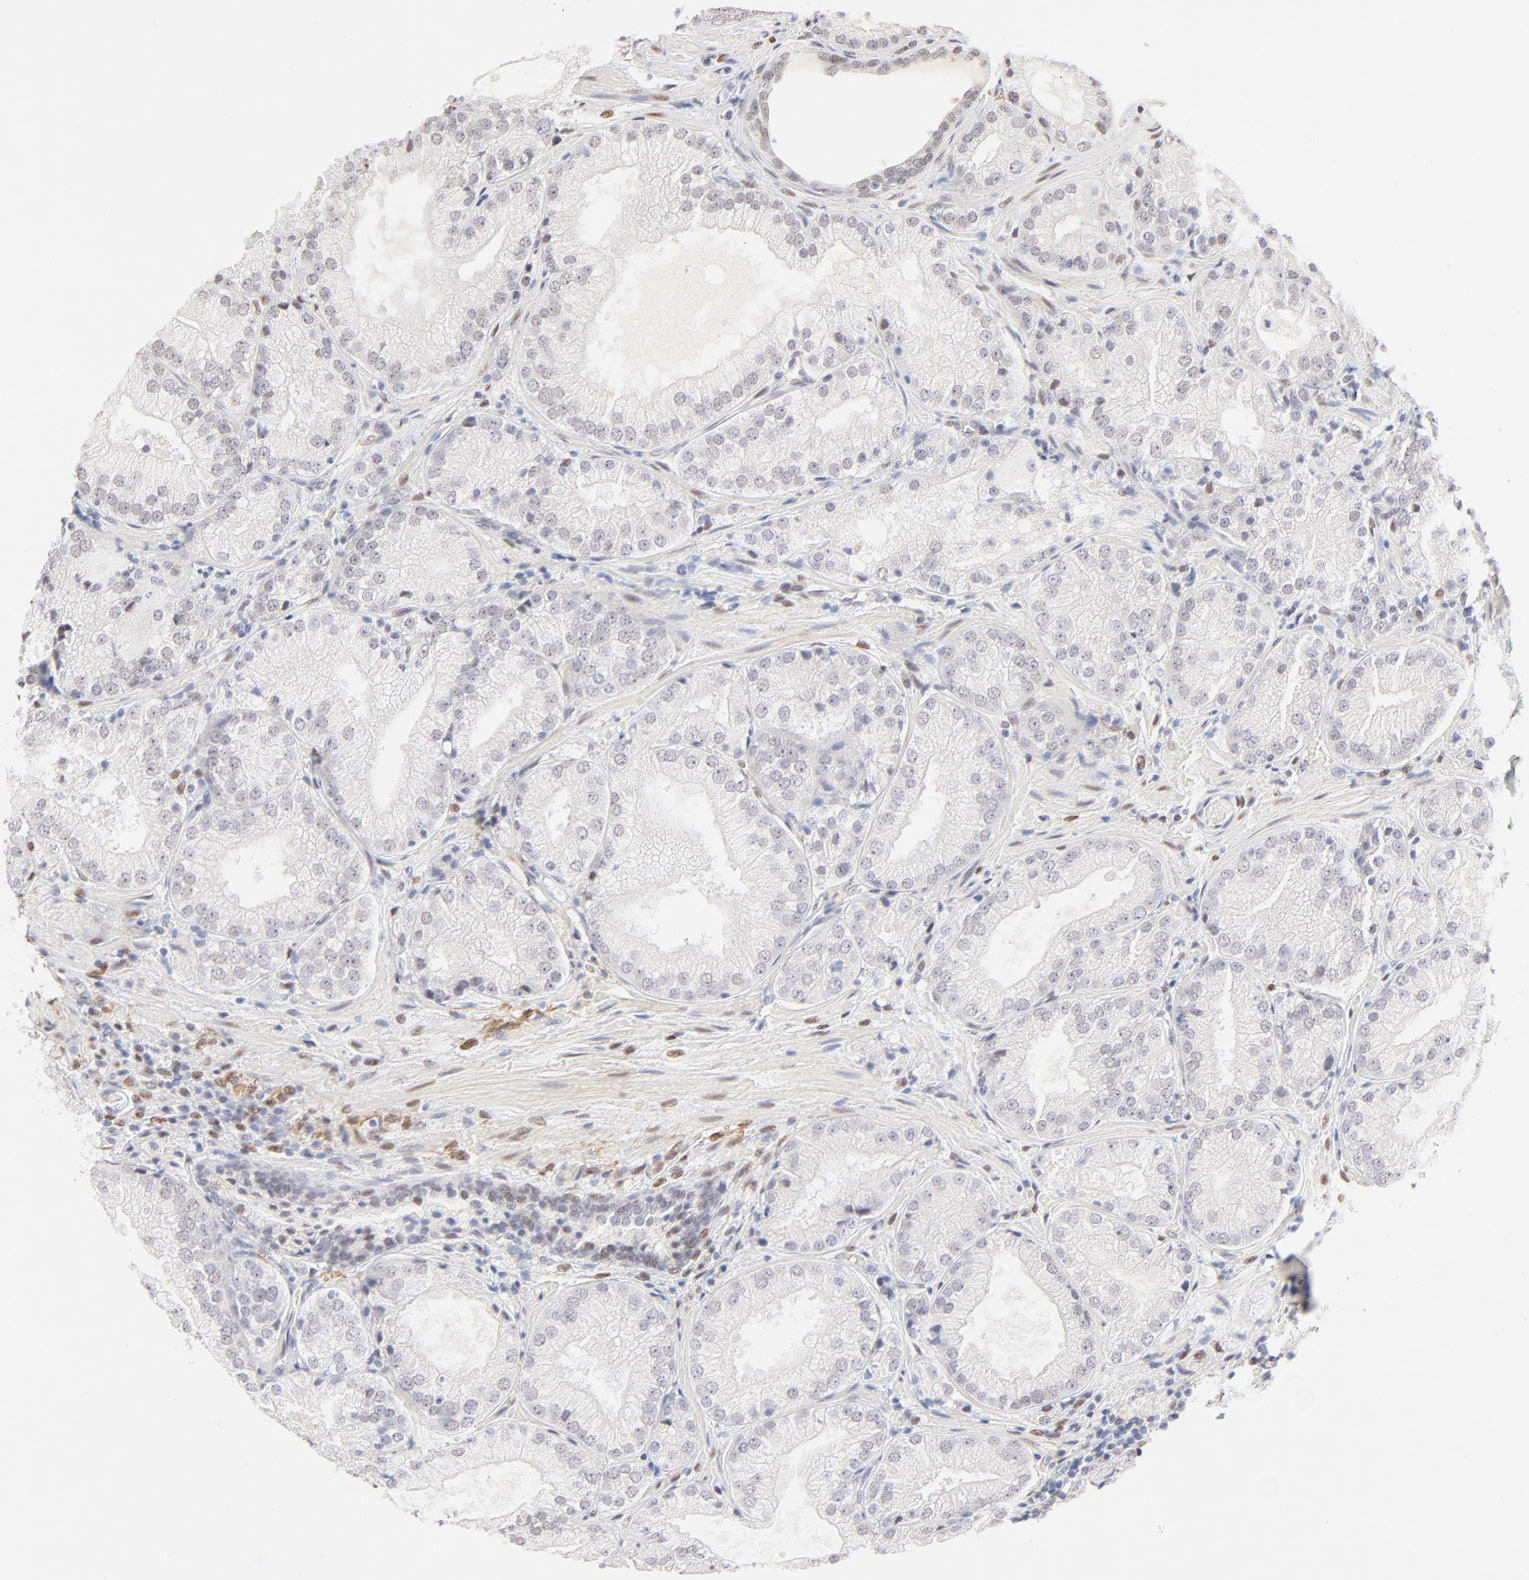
{"staining": {"intensity": "negative", "quantity": "none", "location": "none"}, "tissue": "prostate cancer", "cell_type": "Tumor cells", "image_type": "cancer", "snomed": [{"axis": "morphology", "description": "Adenocarcinoma, Low grade"}, {"axis": "topography", "description": "Prostate"}], "caption": "High magnification brightfield microscopy of prostate cancer (adenocarcinoma (low-grade)) stained with DAB (brown) and counterstained with hematoxylin (blue): tumor cells show no significant staining.", "gene": "PBX1", "patient": {"sex": "male", "age": 60}}